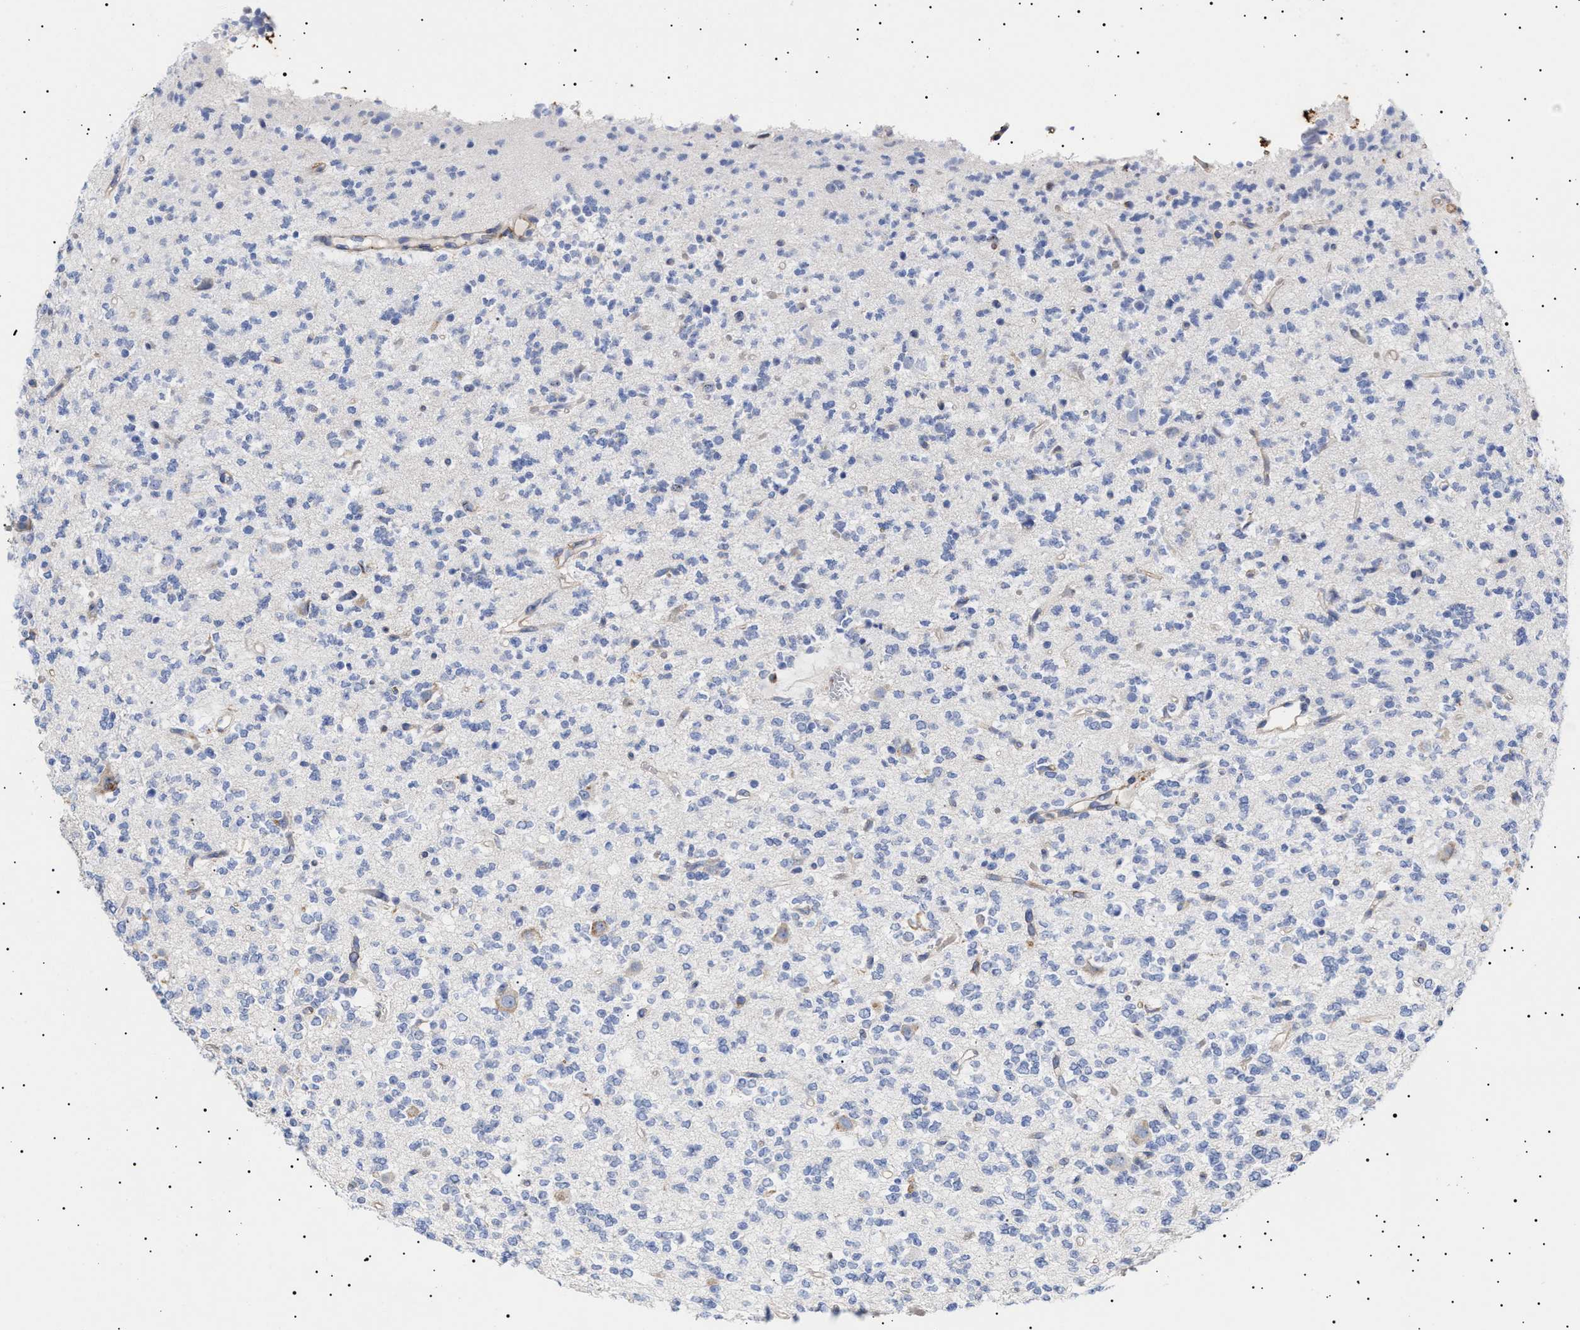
{"staining": {"intensity": "negative", "quantity": "none", "location": "none"}, "tissue": "glioma", "cell_type": "Tumor cells", "image_type": "cancer", "snomed": [{"axis": "morphology", "description": "Glioma, malignant, Low grade"}, {"axis": "topography", "description": "Brain"}], "caption": "Tumor cells are negative for brown protein staining in malignant glioma (low-grade).", "gene": "ERCC6L2", "patient": {"sex": "male", "age": 38}}